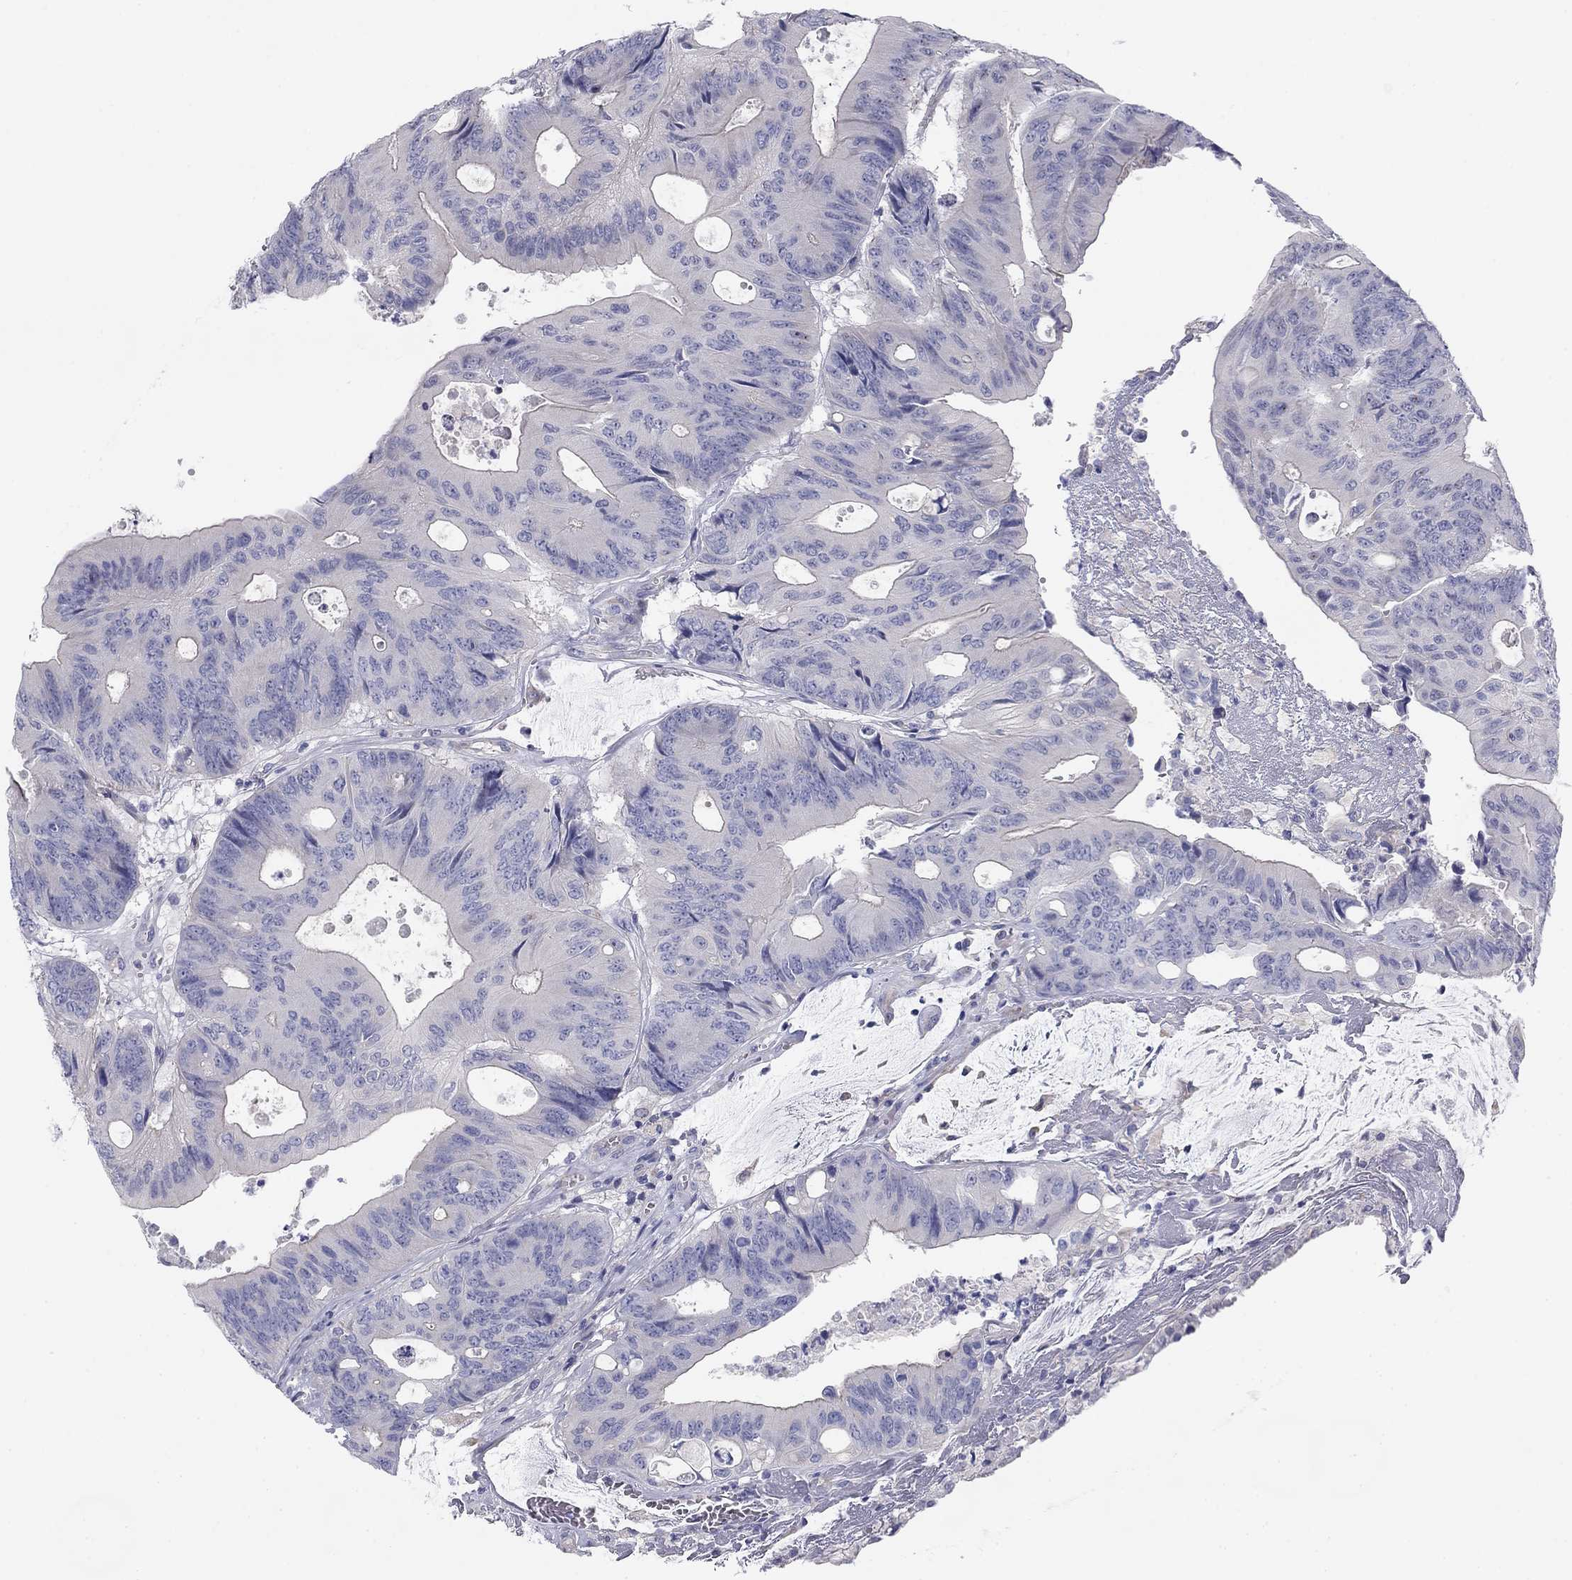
{"staining": {"intensity": "negative", "quantity": "none", "location": "none"}, "tissue": "colorectal cancer", "cell_type": "Tumor cells", "image_type": "cancer", "snomed": [{"axis": "morphology", "description": "Normal tissue, NOS"}, {"axis": "morphology", "description": "Adenocarcinoma, NOS"}, {"axis": "topography", "description": "Colon"}], "caption": "This is a micrograph of IHC staining of colorectal cancer (adenocarcinoma), which shows no positivity in tumor cells.", "gene": "SEPTIN3", "patient": {"sex": "male", "age": 65}}